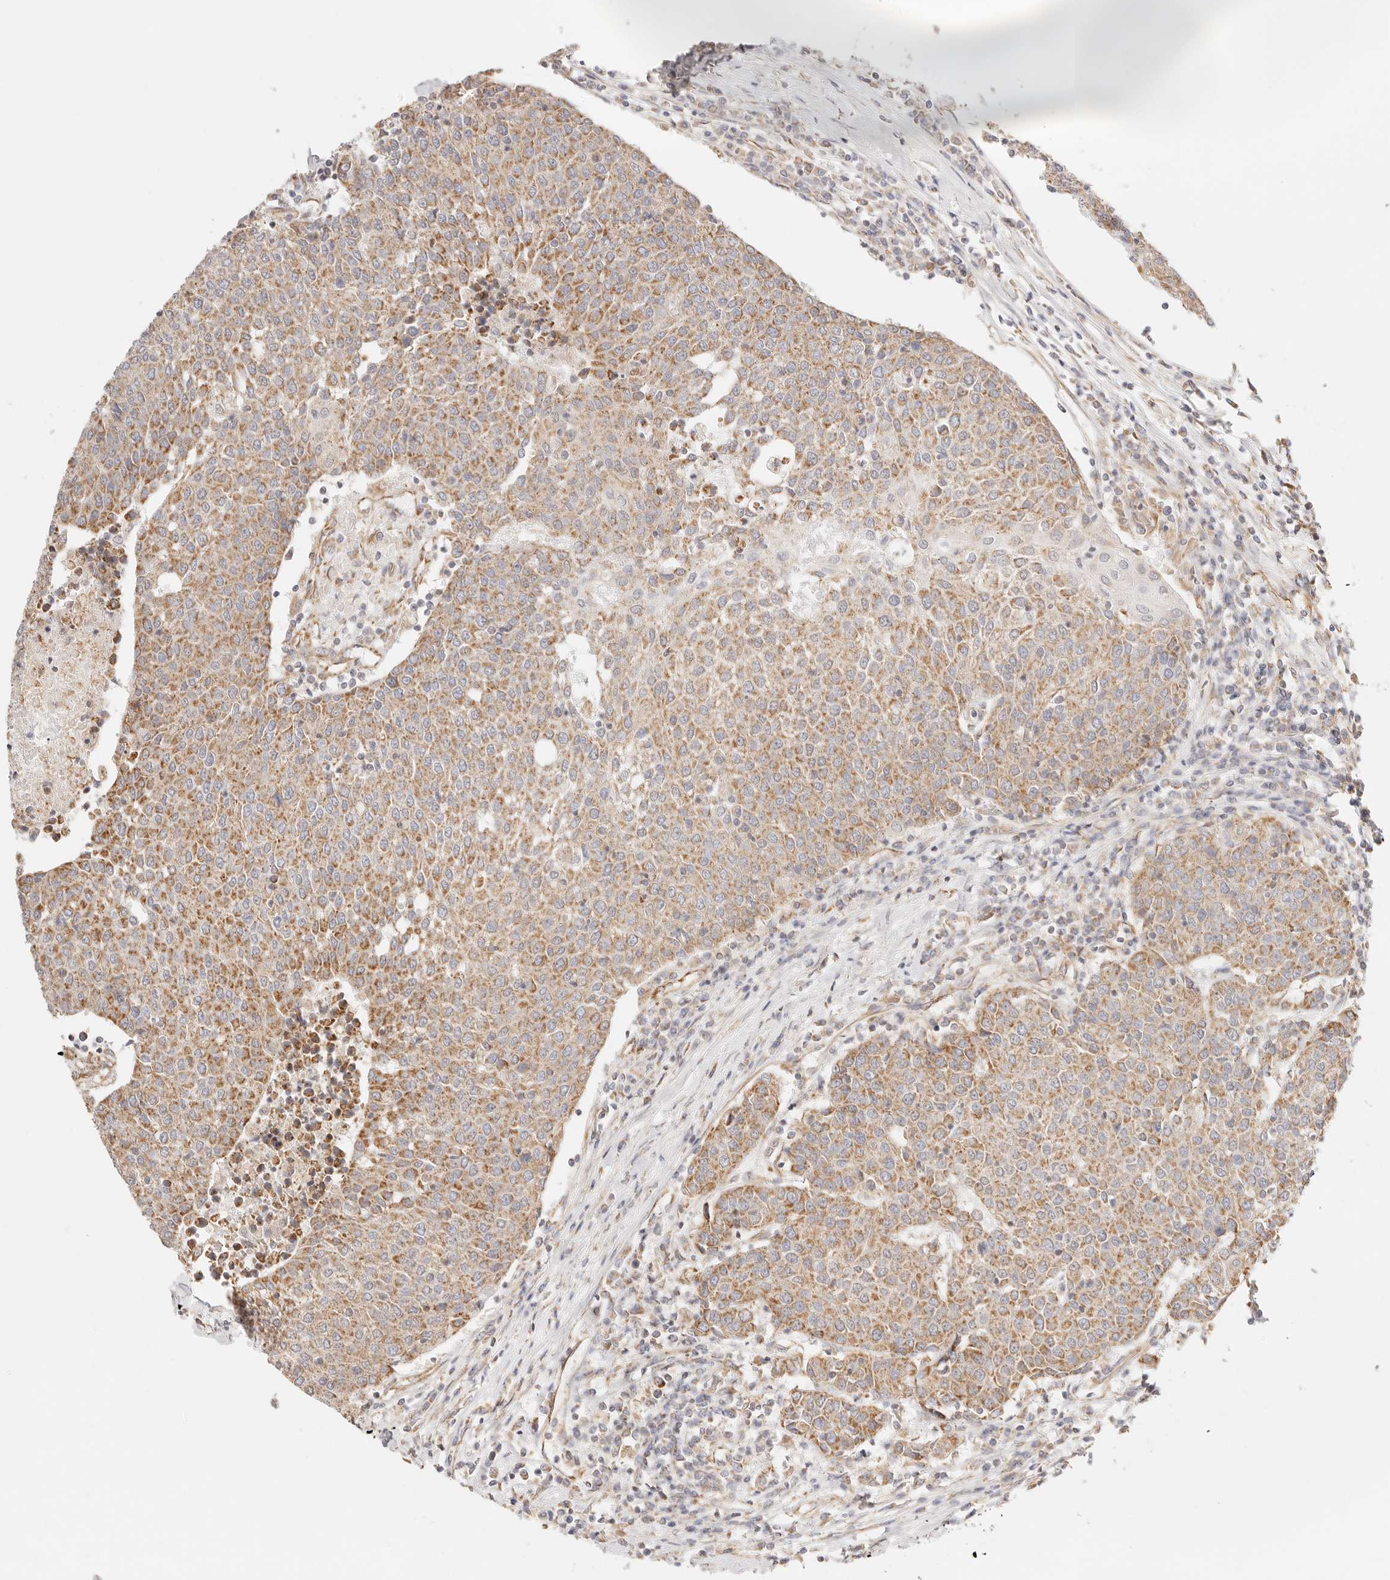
{"staining": {"intensity": "moderate", "quantity": ">75%", "location": "cytoplasmic/membranous"}, "tissue": "urothelial cancer", "cell_type": "Tumor cells", "image_type": "cancer", "snomed": [{"axis": "morphology", "description": "Urothelial carcinoma, High grade"}, {"axis": "topography", "description": "Urinary bladder"}], "caption": "There is medium levels of moderate cytoplasmic/membranous expression in tumor cells of urothelial cancer, as demonstrated by immunohistochemical staining (brown color).", "gene": "ZC3H11A", "patient": {"sex": "female", "age": 85}}